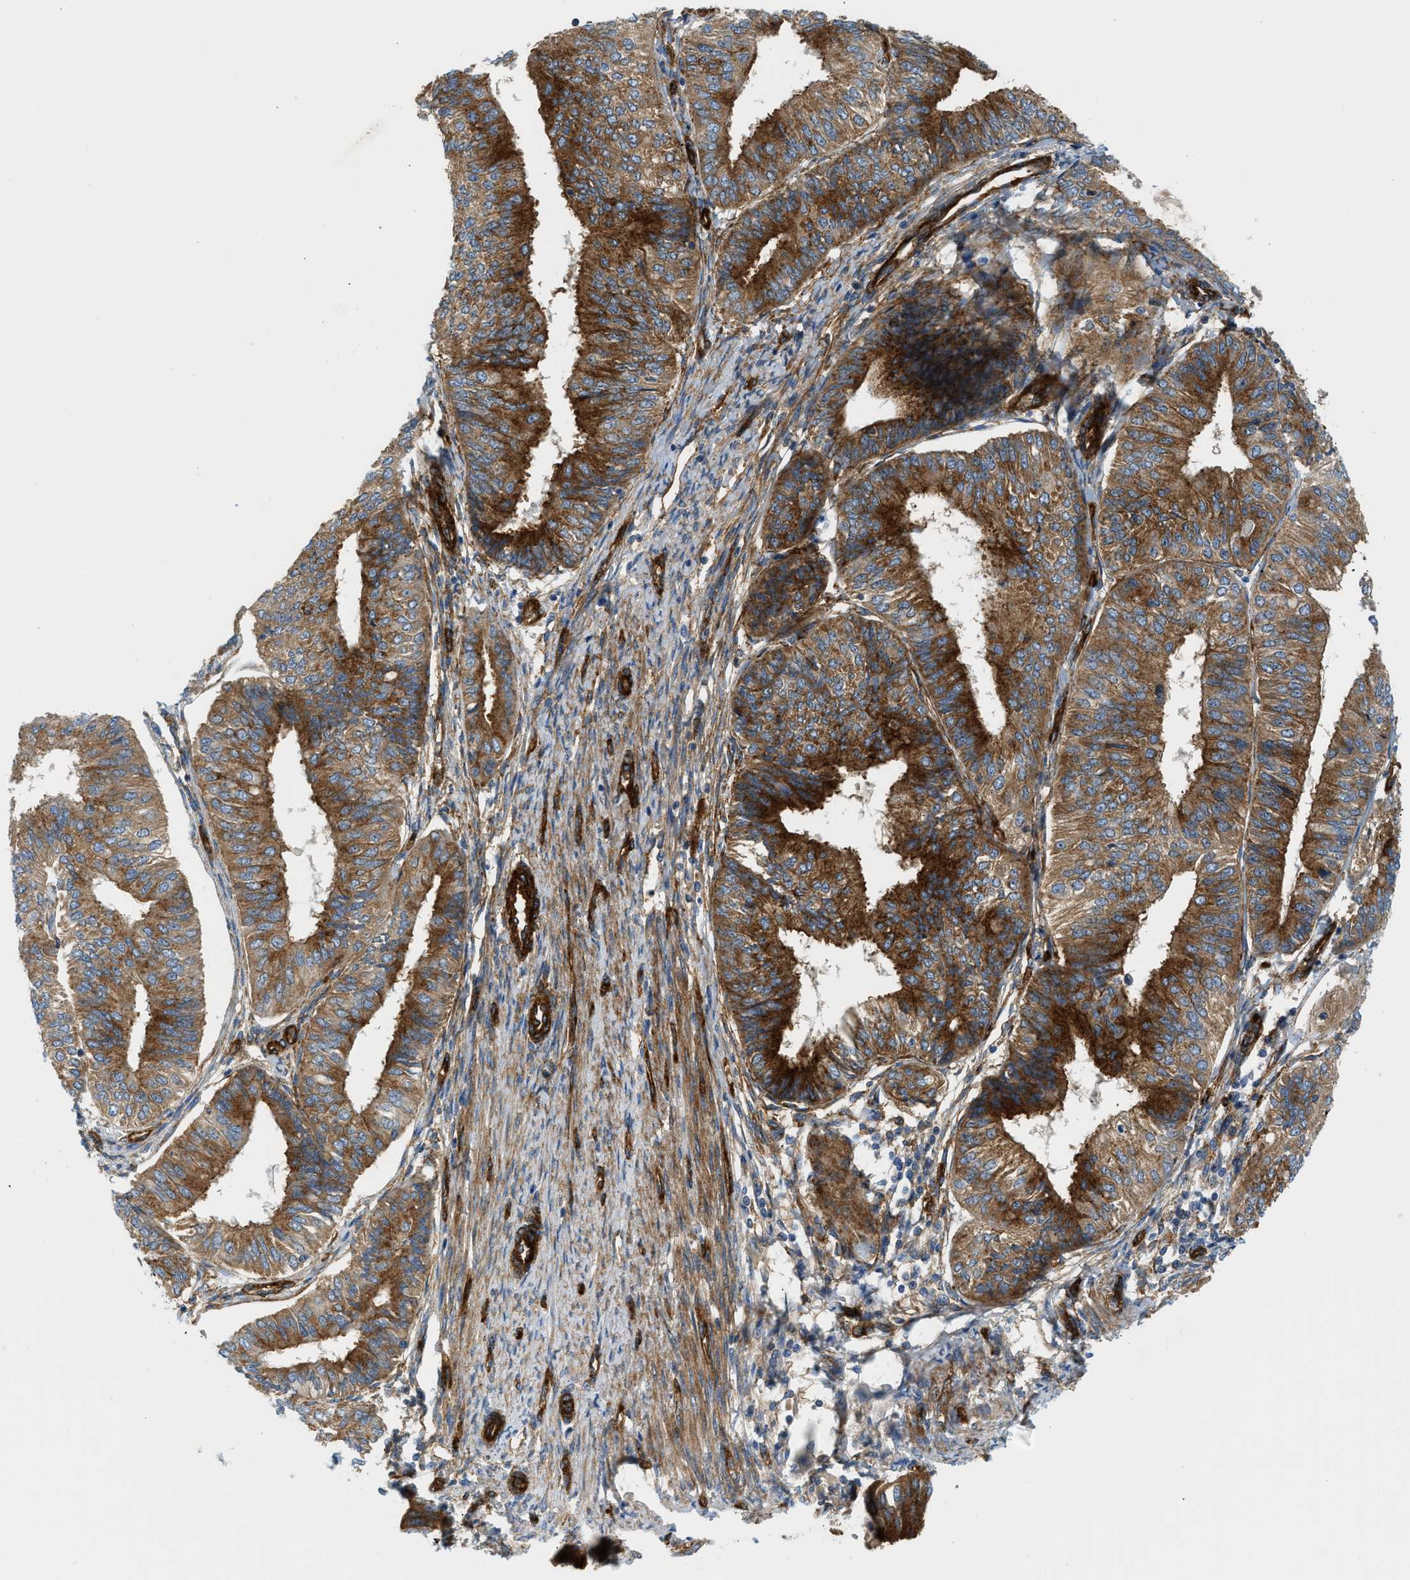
{"staining": {"intensity": "strong", "quantity": ">75%", "location": "cytoplasmic/membranous"}, "tissue": "endometrial cancer", "cell_type": "Tumor cells", "image_type": "cancer", "snomed": [{"axis": "morphology", "description": "Adenocarcinoma, NOS"}, {"axis": "topography", "description": "Endometrium"}], "caption": "DAB (3,3'-diaminobenzidine) immunohistochemical staining of endometrial adenocarcinoma shows strong cytoplasmic/membranous protein expression in about >75% of tumor cells. (DAB = brown stain, brightfield microscopy at high magnification).", "gene": "HIP1", "patient": {"sex": "female", "age": 58}}